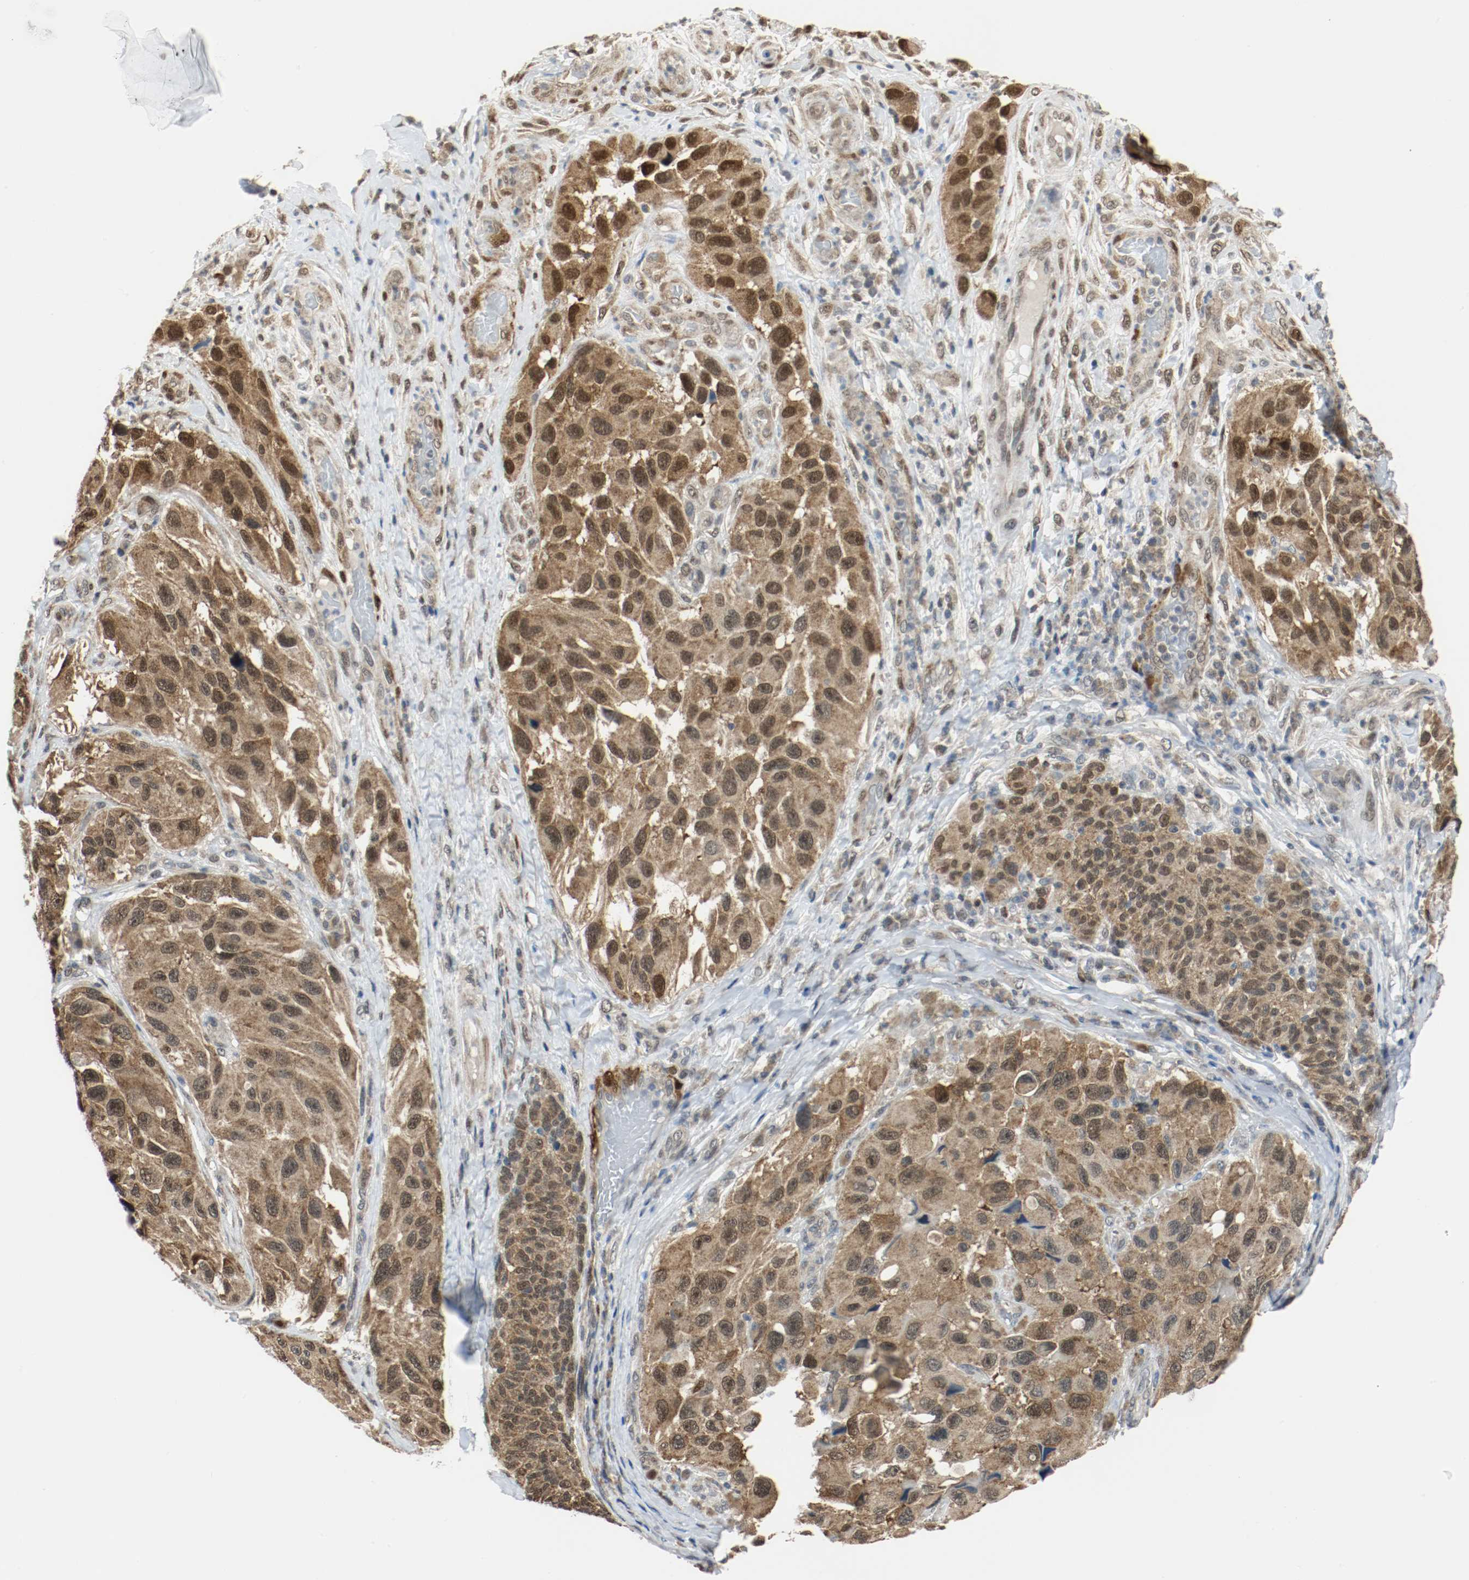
{"staining": {"intensity": "moderate", "quantity": ">75%", "location": "cytoplasmic/membranous,nuclear"}, "tissue": "melanoma", "cell_type": "Tumor cells", "image_type": "cancer", "snomed": [{"axis": "morphology", "description": "Malignant melanoma, NOS"}, {"axis": "topography", "description": "Skin"}], "caption": "High-magnification brightfield microscopy of malignant melanoma stained with DAB (brown) and counterstained with hematoxylin (blue). tumor cells exhibit moderate cytoplasmic/membranous and nuclear expression is present in approximately>75% of cells.", "gene": "PPME1", "patient": {"sex": "female", "age": 73}}